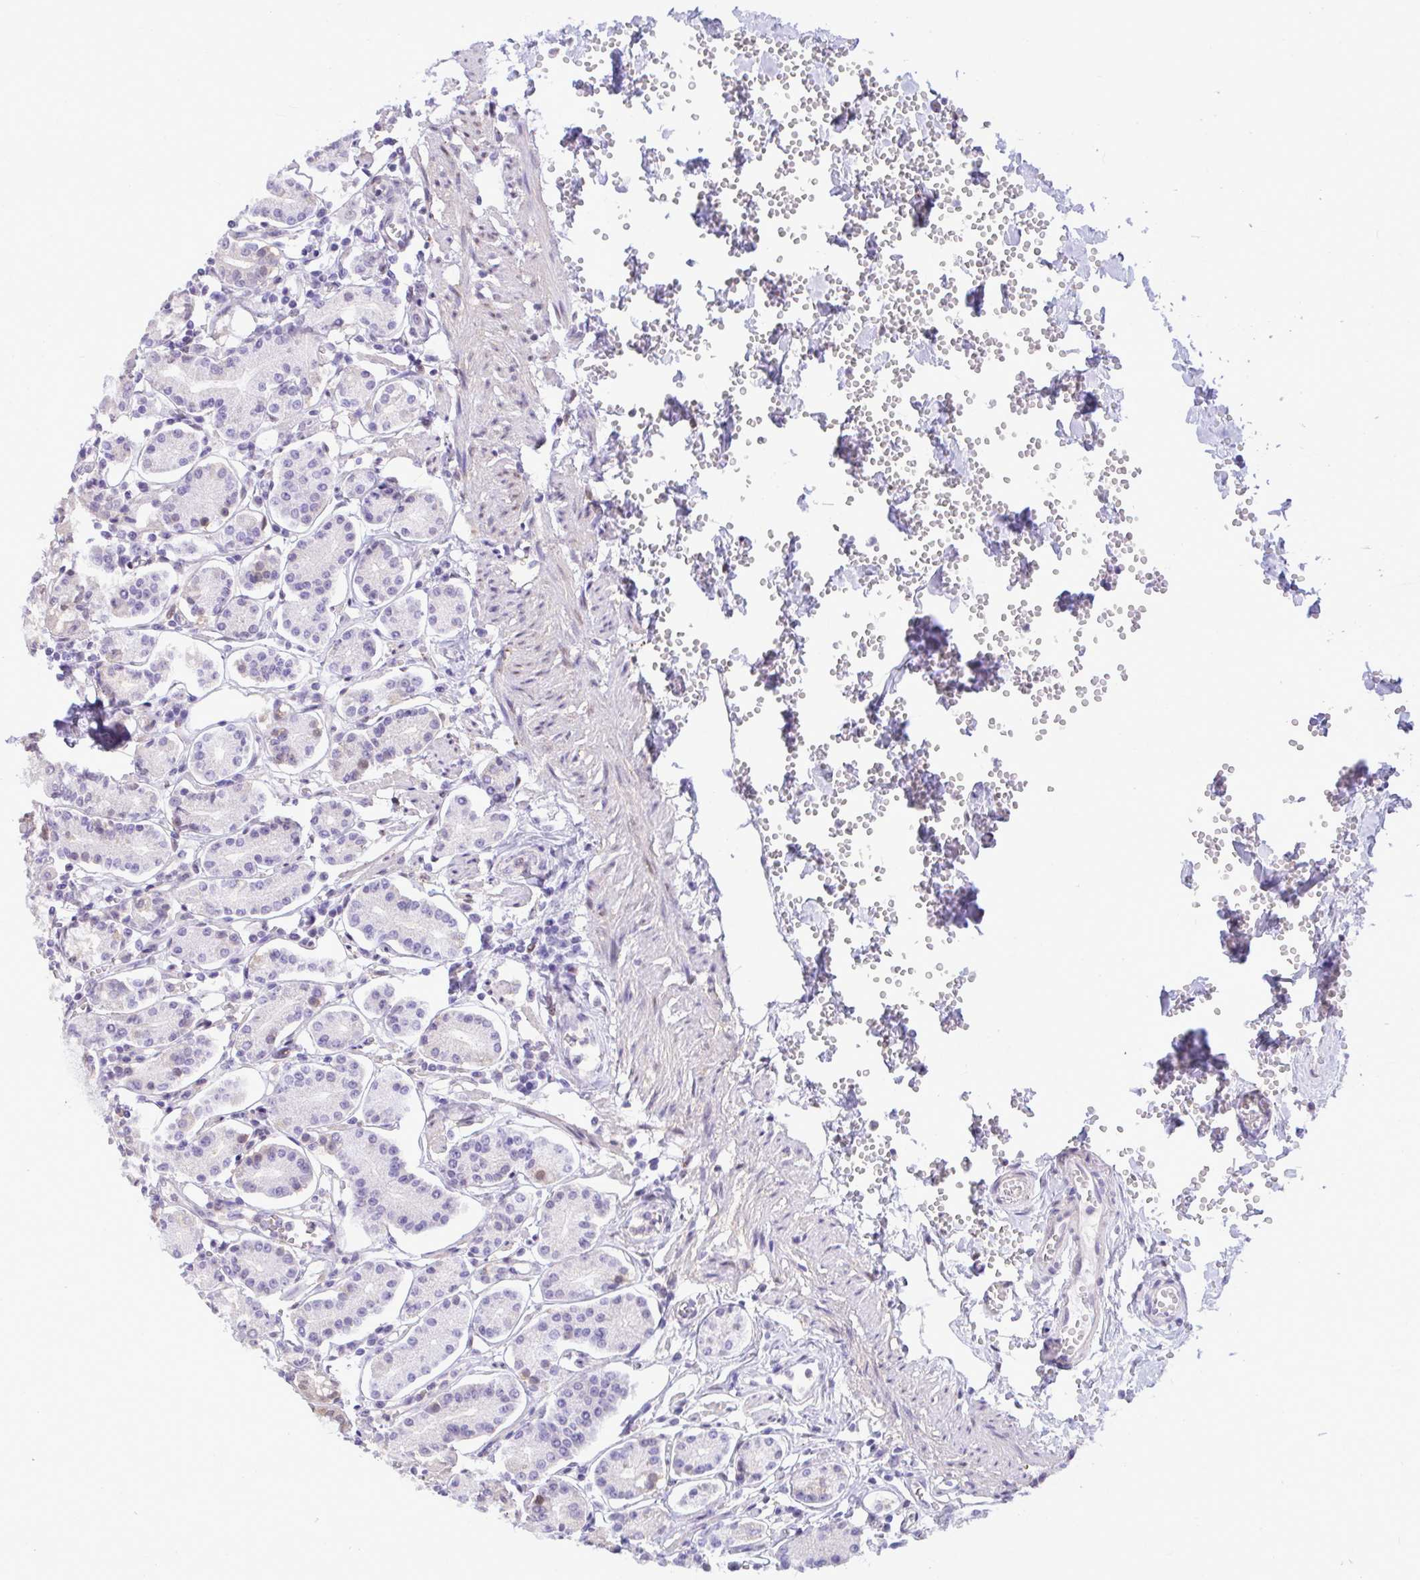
{"staining": {"intensity": "weak", "quantity": "25%-75%", "location": "cytoplasmic/membranous,nuclear"}, "tissue": "stomach", "cell_type": "Glandular cells", "image_type": "normal", "snomed": [{"axis": "morphology", "description": "Normal tissue, NOS"}, {"axis": "topography", "description": "Stomach"}], "caption": "High-magnification brightfield microscopy of benign stomach stained with DAB (brown) and counterstained with hematoxylin (blue). glandular cells exhibit weak cytoplasmic/membranous,nuclear expression is seen in about25%-75% of cells. (Brightfield microscopy of DAB IHC at high magnification).", "gene": "ZNF485", "patient": {"sex": "female", "age": 62}}